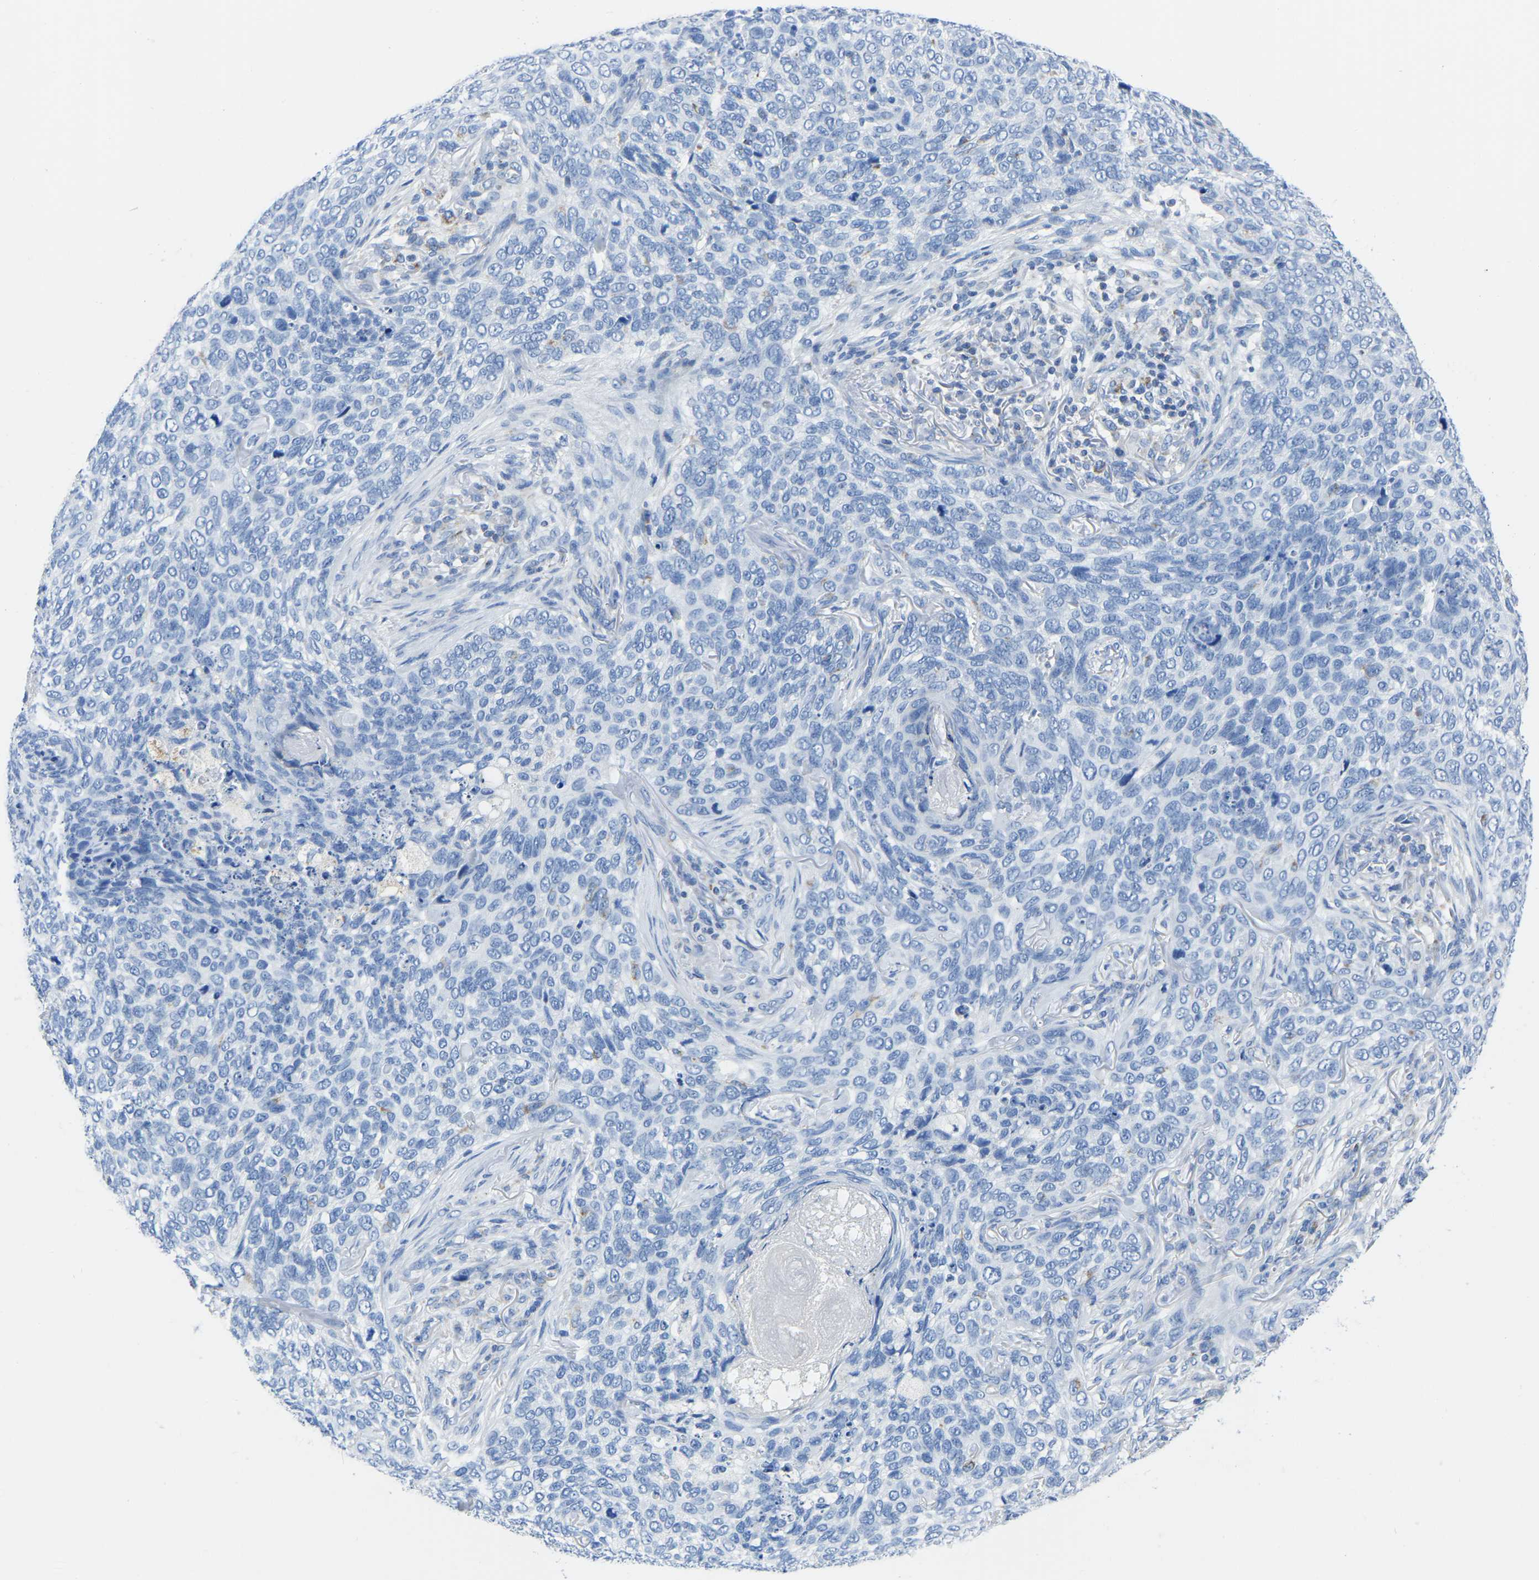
{"staining": {"intensity": "negative", "quantity": "none", "location": "none"}, "tissue": "skin cancer", "cell_type": "Tumor cells", "image_type": "cancer", "snomed": [{"axis": "morphology", "description": "Basal cell carcinoma"}, {"axis": "topography", "description": "Skin"}], "caption": "Immunohistochemistry (IHC) of skin cancer (basal cell carcinoma) reveals no expression in tumor cells. Brightfield microscopy of immunohistochemistry stained with DAB (3,3'-diaminobenzidine) (brown) and hematoxylin (blue), captured at high magnification.", "gene": "ETFA", "patient": {"sex": "female", "age": 64}}